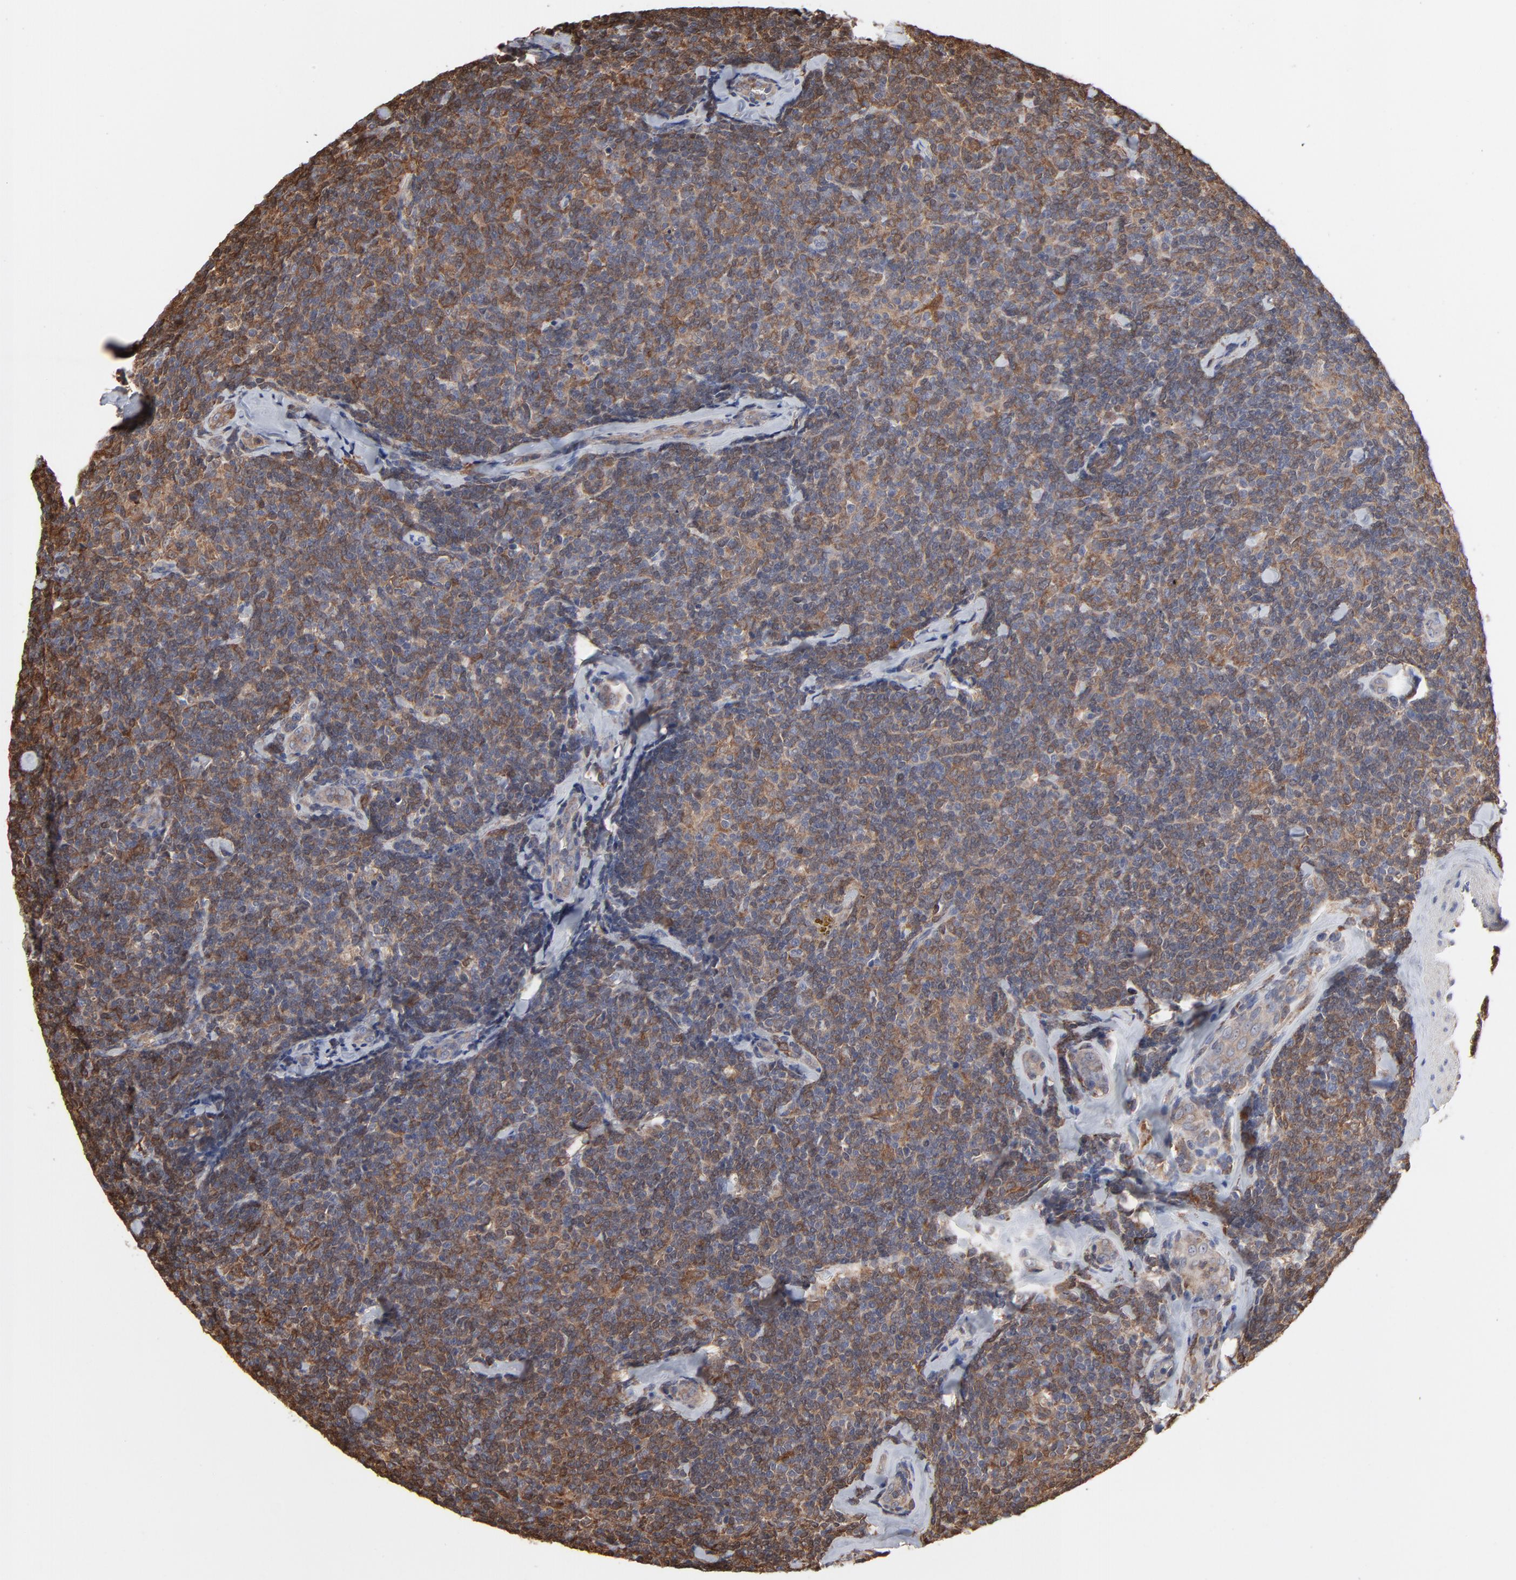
{"staining": {"intensity": "strong", "quantity": ">75%", "location": "cytoplasmic/membranous"}, "tissue": "lymphoma", "cell_type": "Tumor cells", "image_type": "cancer", "snomed": [{"axis": "morphology", "description": "Malignant lymphoma, non-Hodgkin's type, Low grade"}, {"axis": "topography", "description": "Lymph node"}], "caption": "An immunohistochemistry photomicrograph of tumor tissue is shown. Protein staining in brown shows strong cytoplasmic/membranous positivity in low-grade malignant lymphoma, non-Hodgkin's type within tumor cells. (IHC, brightfield microscopy, high magnification).", "gene": "MAP2K1", "patient": {"sex": "female", "age": 56}}